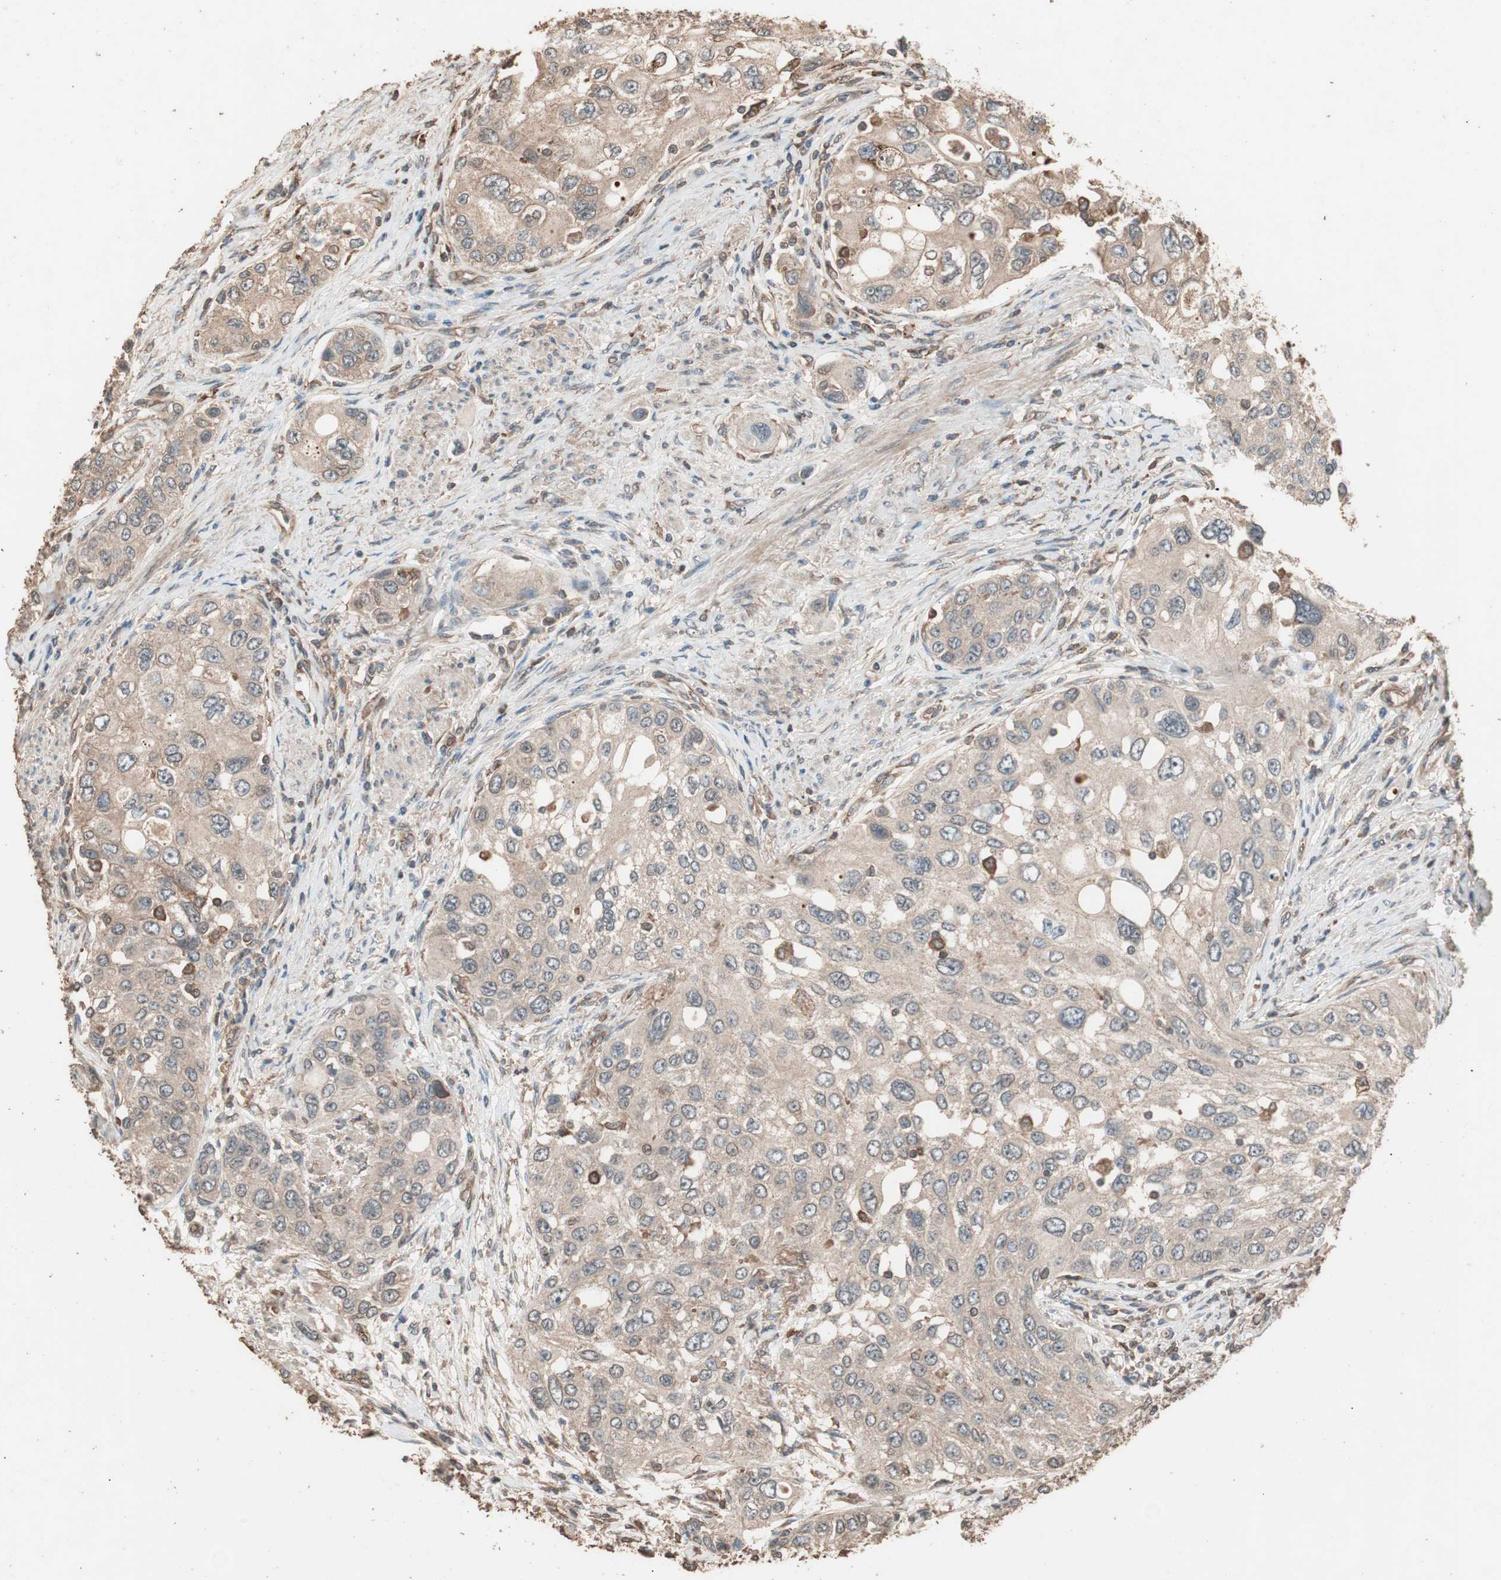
{"staining": {"intensity": "moderate", "quantity": ">75%", "location": "cytoplasmic/membranous"}, "tissue": "urothelial cancer", "cell_type": "Tumor cells", "image_type": "cancer", "snomed": [{"axis": "morphology", "description": "Urothelial carcinoma, High grade"}, {"axis": "topography", "description": "Urinary bladder"}], "caption": "IHC of human high-grade urothelial carcinoma reveals medium levels of moderate cytoplasmic/membranous expression in about >75% of tumor cells. The staining is performed using DAB brown chromogen to label protein expression. The nuclei are counter-stained blue using hematoxylin.", "gene": "CCN4", "patient": {"sex": "female", "age": 56}}